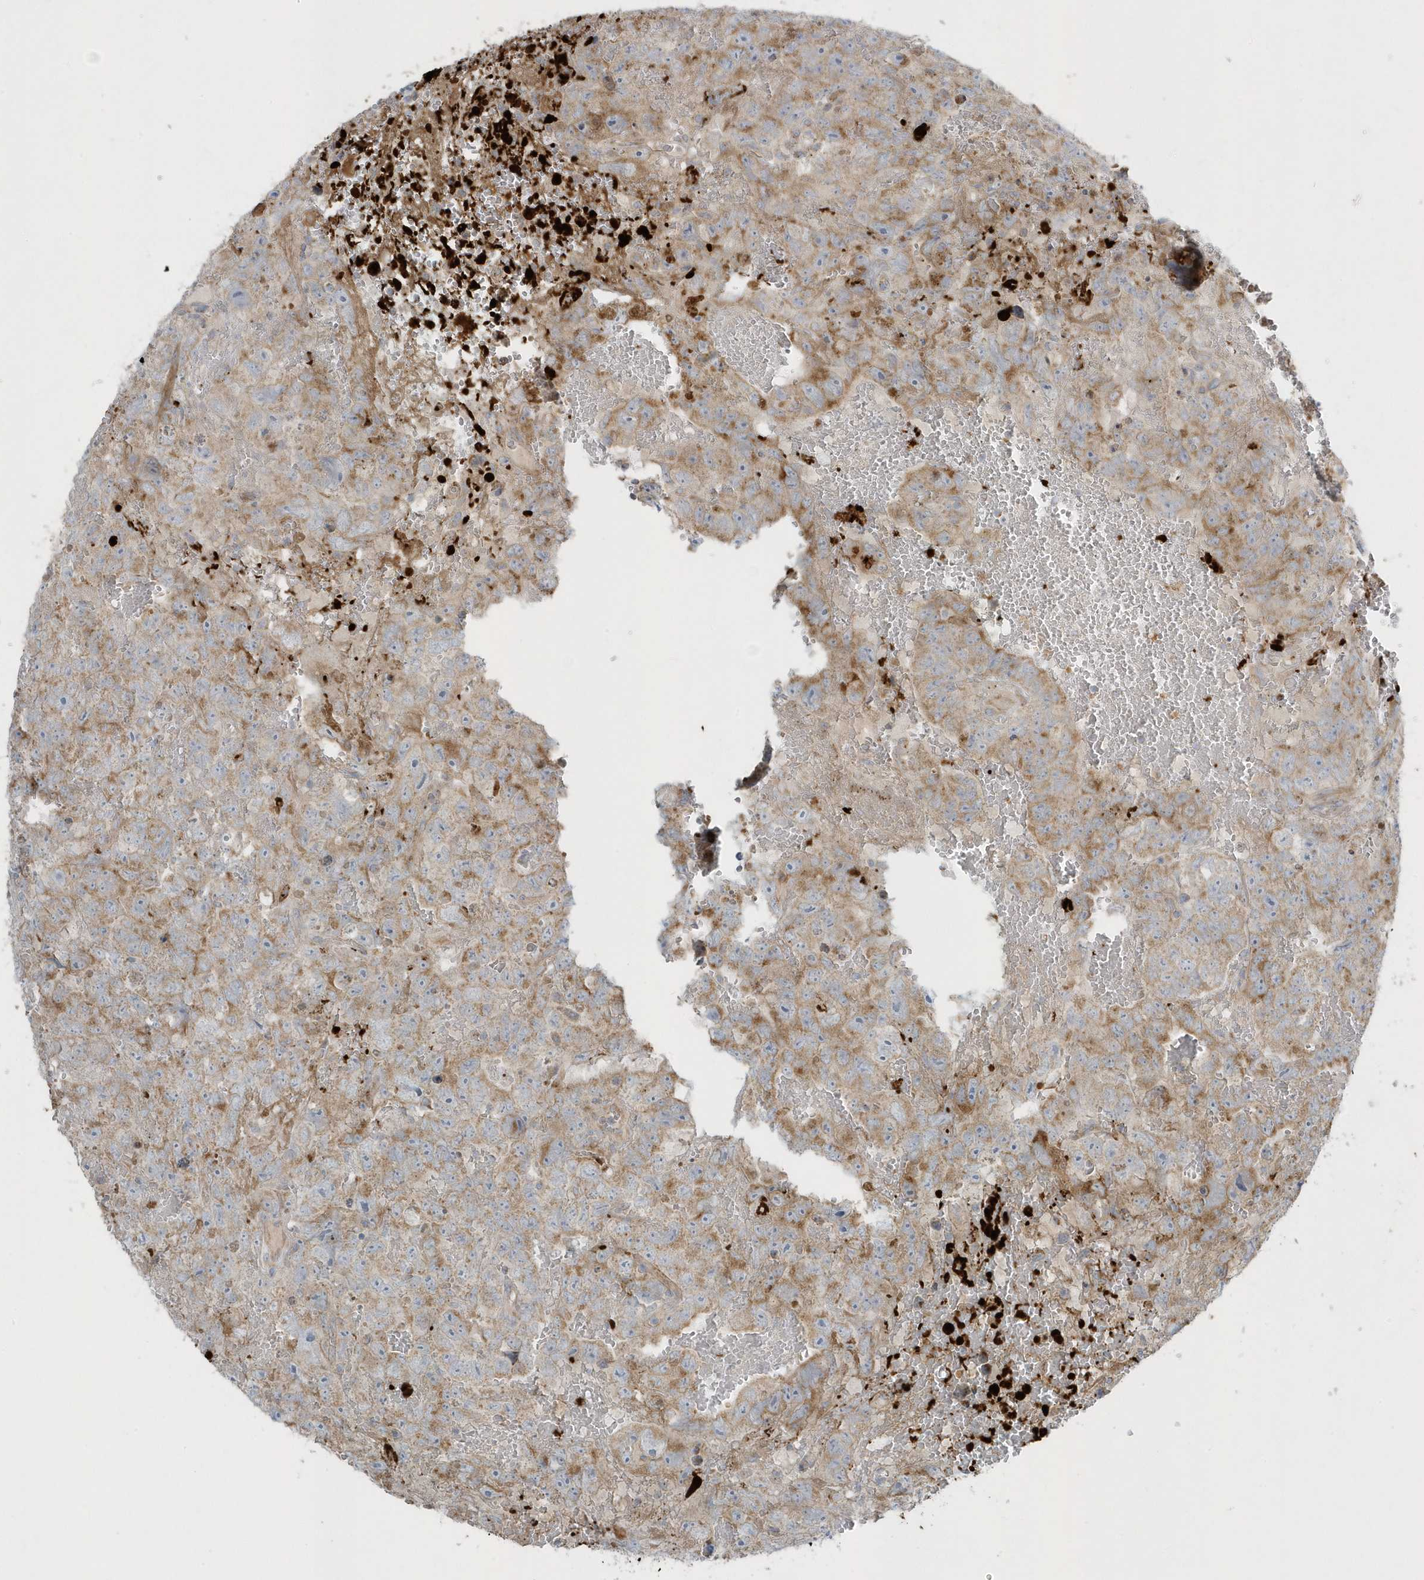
{"staining": {"intensity": "moderate", "quantity": ">75%", "location": "cytoplasmic/membranous"}, "tissue": "testis cancer", "cell_type": "Tumor cells", "image_type": "cancer", "snomed": [{"axis": "morphology", "description": "Carcinoma, Embryonal, NOS"}, {"axis": "topography", "description": "Testis"}], "caption": "Protein staining reveals moderate cytoplasmic/membranous expression in approximately >75% of tumor cells in testis cancer.", "gene": "SLC38A2", "patient": {"sex": "male", "age": 45}}